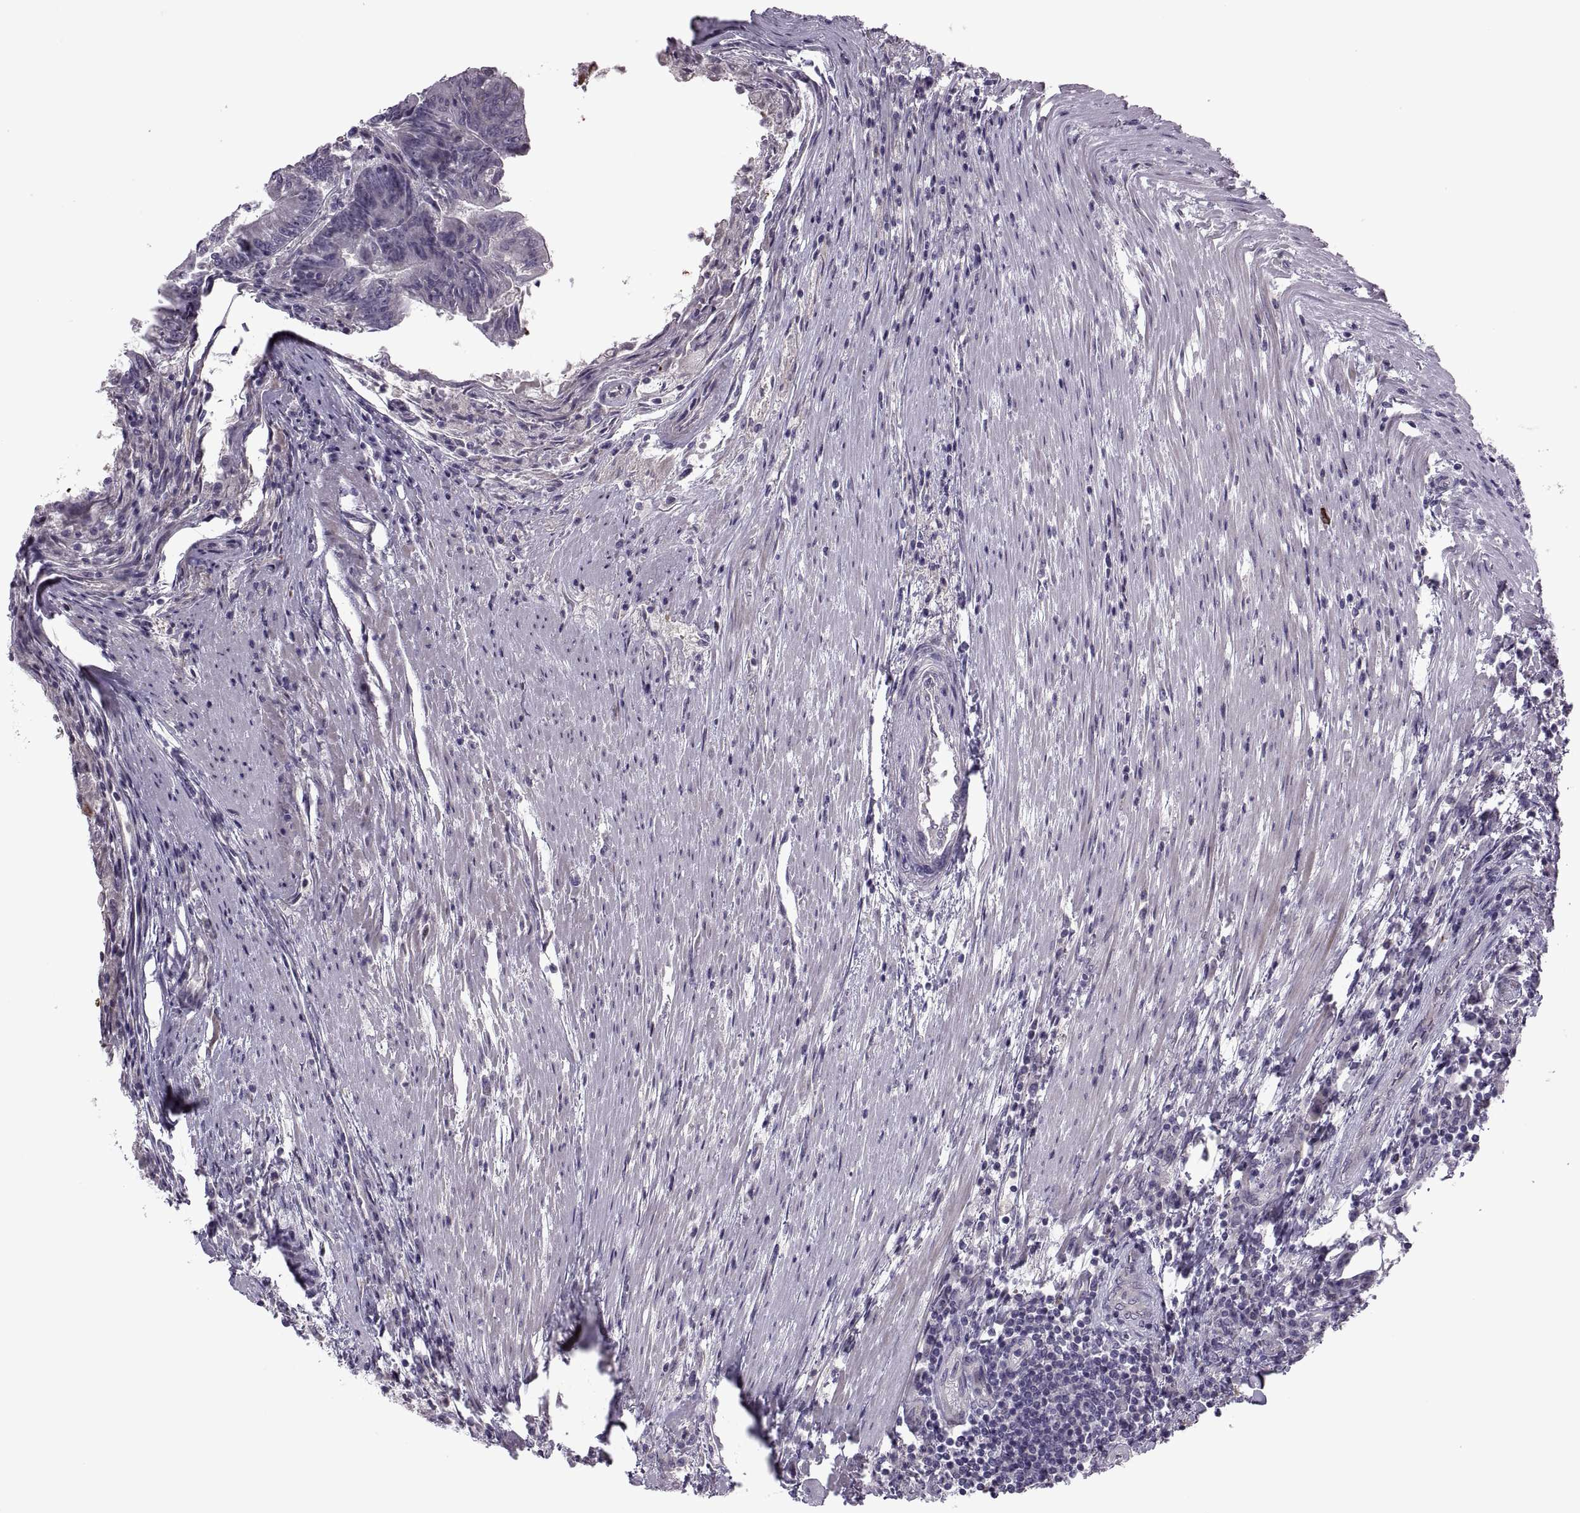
{"staining": {"intensity": "negative", "quantity": "none", "location": "none"}, "tissue": "colorectal cancer", "cell_type": "Tumor cells", "image_type": "cancer", "snomed": [{"axis": "morphology", "description": "Adenocarcinoma, NOS"}, {"axis": "topography", "description": "Colon"}], "caption": "A histopathology image of colorectal cancer (adenocarcinoma) stained for a protein shows no brown staining in tumor cells. Nuclei are stained in blue.", "gene": "ODF3", "patient": {"sex": "female", "age": 70}}